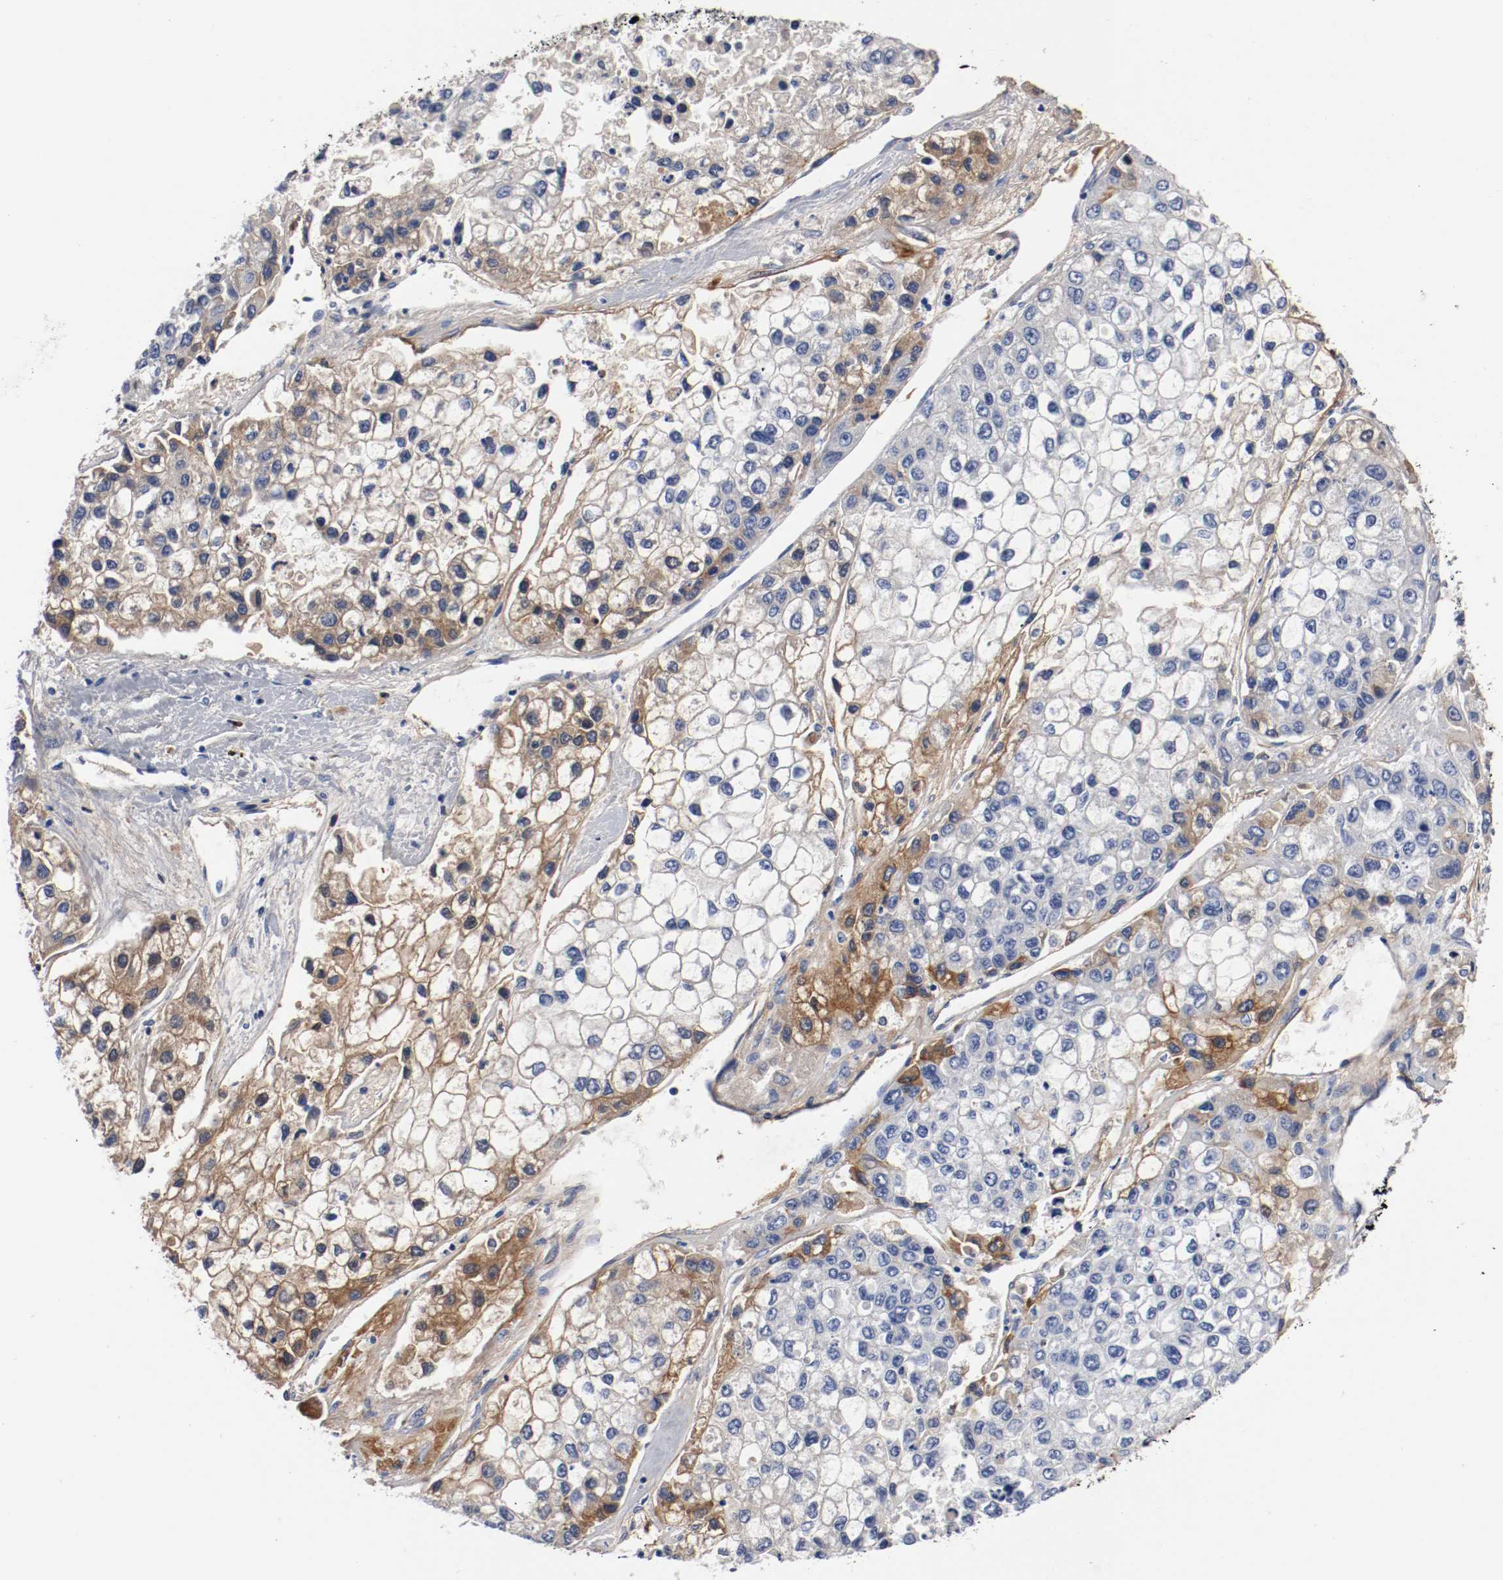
{"staining": {"intensity": "moderate", "quantity": "<25%", "location": "cytoplasmic/membranous"}, "tissue": "liver cancer", "cell_type": "Tumor cells", "image_type": "cancer", "snomed": [{"axis": "morphology", "description": "Carcinoma, Hepatocellular, NOS"}, {"axis": "topography", "description": "Liver"}], "caption": "Immunohistochemical staining of human liver cancer (hepatocellular carcinoma) demonstrates low levels of moderate cytoplasmic/membranous expression in about <25% of tumor cells.", "gene": "TNC", "patient": {"sex": "female", "age": 66}}